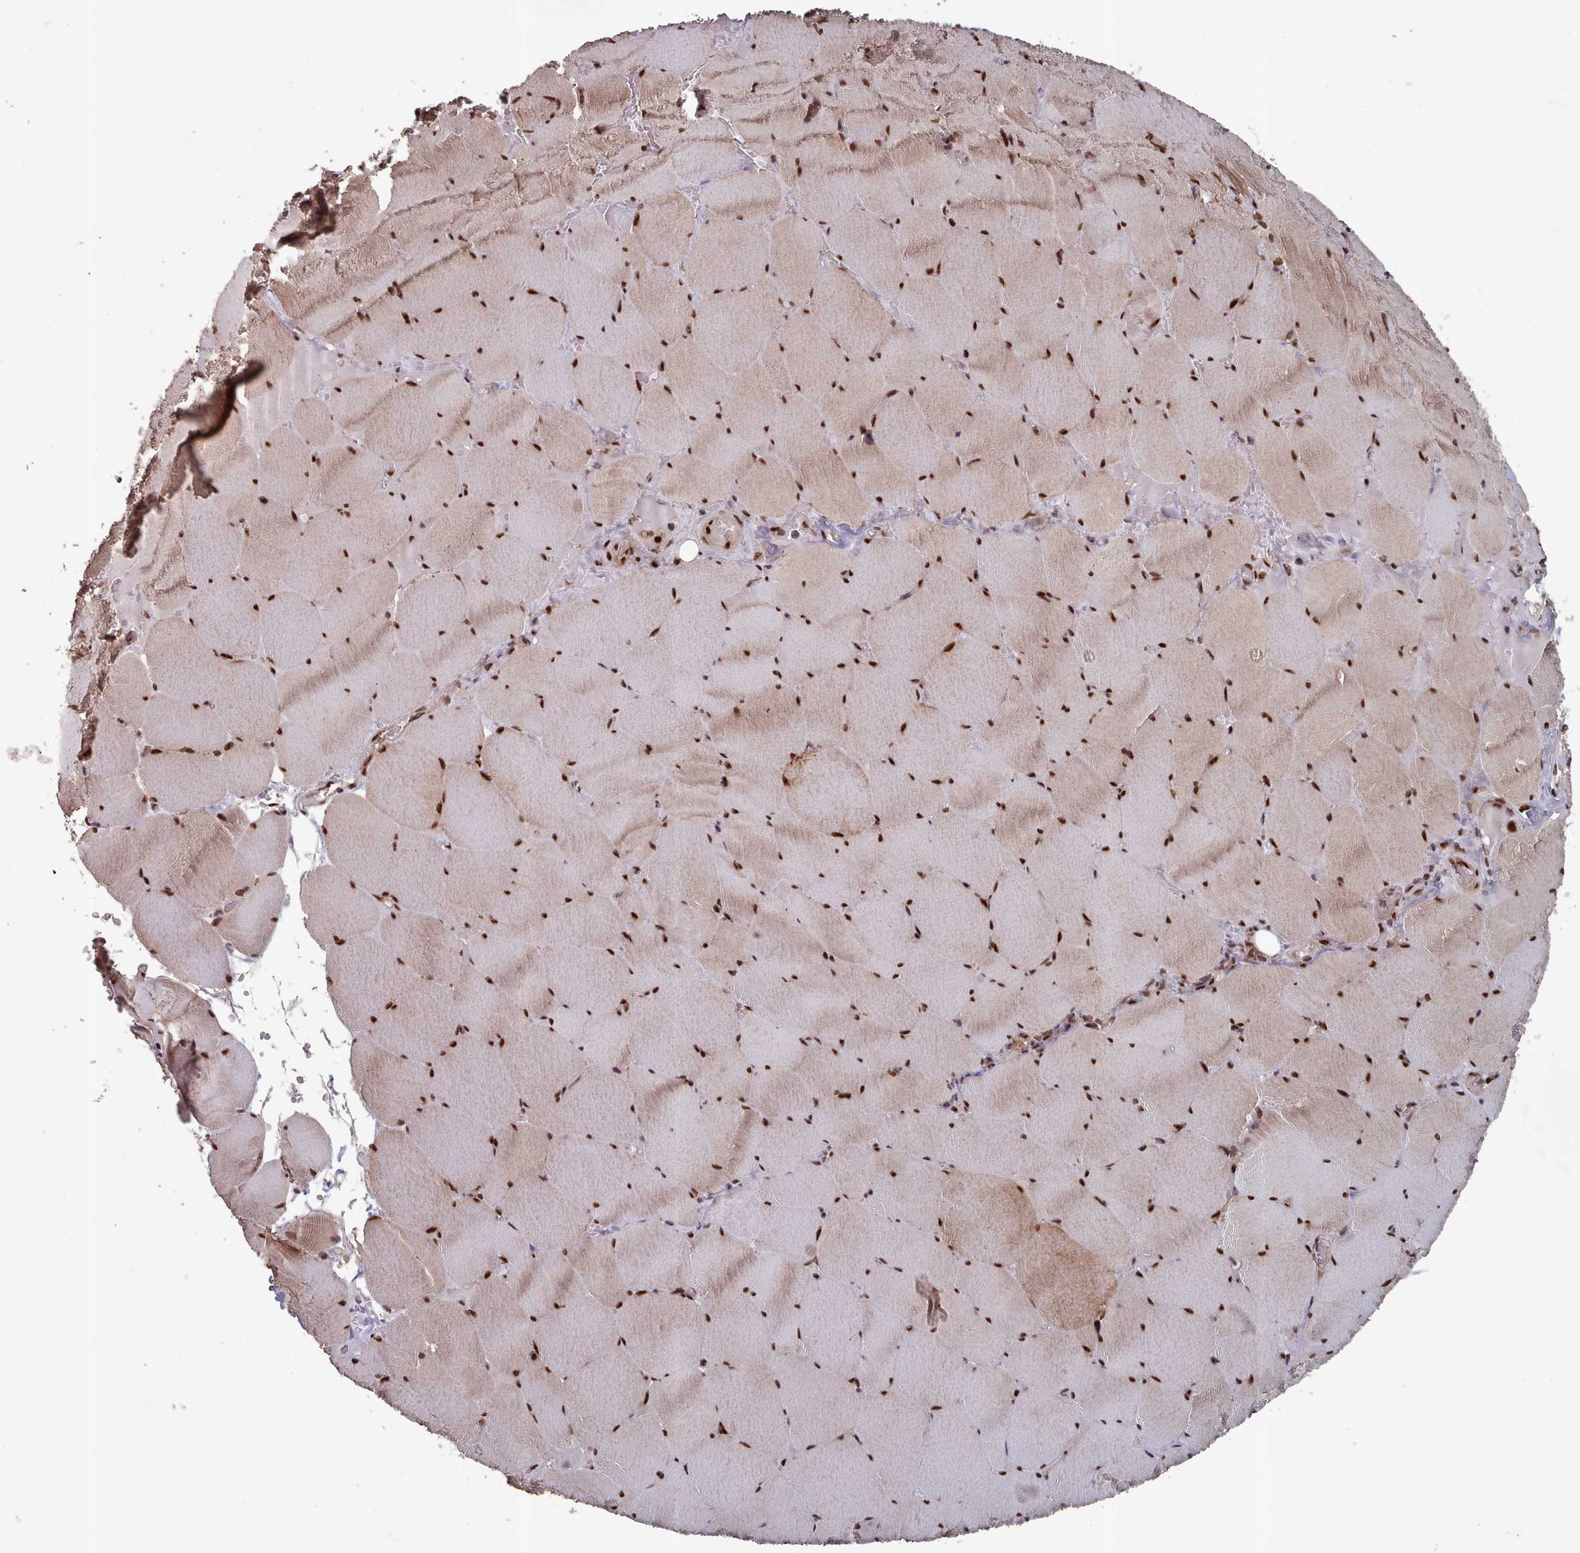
{"staining": {"intensity": "strong", "quantity": ">75%", "location": "nuclear"}, "tissue": "skeletal muscle", "cell_type": "Myocytes", "image_type": "normal", "snomed": [{"axis": "morphology", "description": "Normal tissue, NOS"}, {"axis": "topography", "description": "Skeletal muscle"}, {"axis": "topography", "description": "Head-Neck"}], "caption": "Myocytes demonstrate high levels of strong nuclear positivity in about >75% of cells in benign human skeletal muscle. Ihc stains the protein of interest in brown and the nuclei are stained blue.", "gene": "PNRC2", "patient": {"sex": "male", "age": 66}}